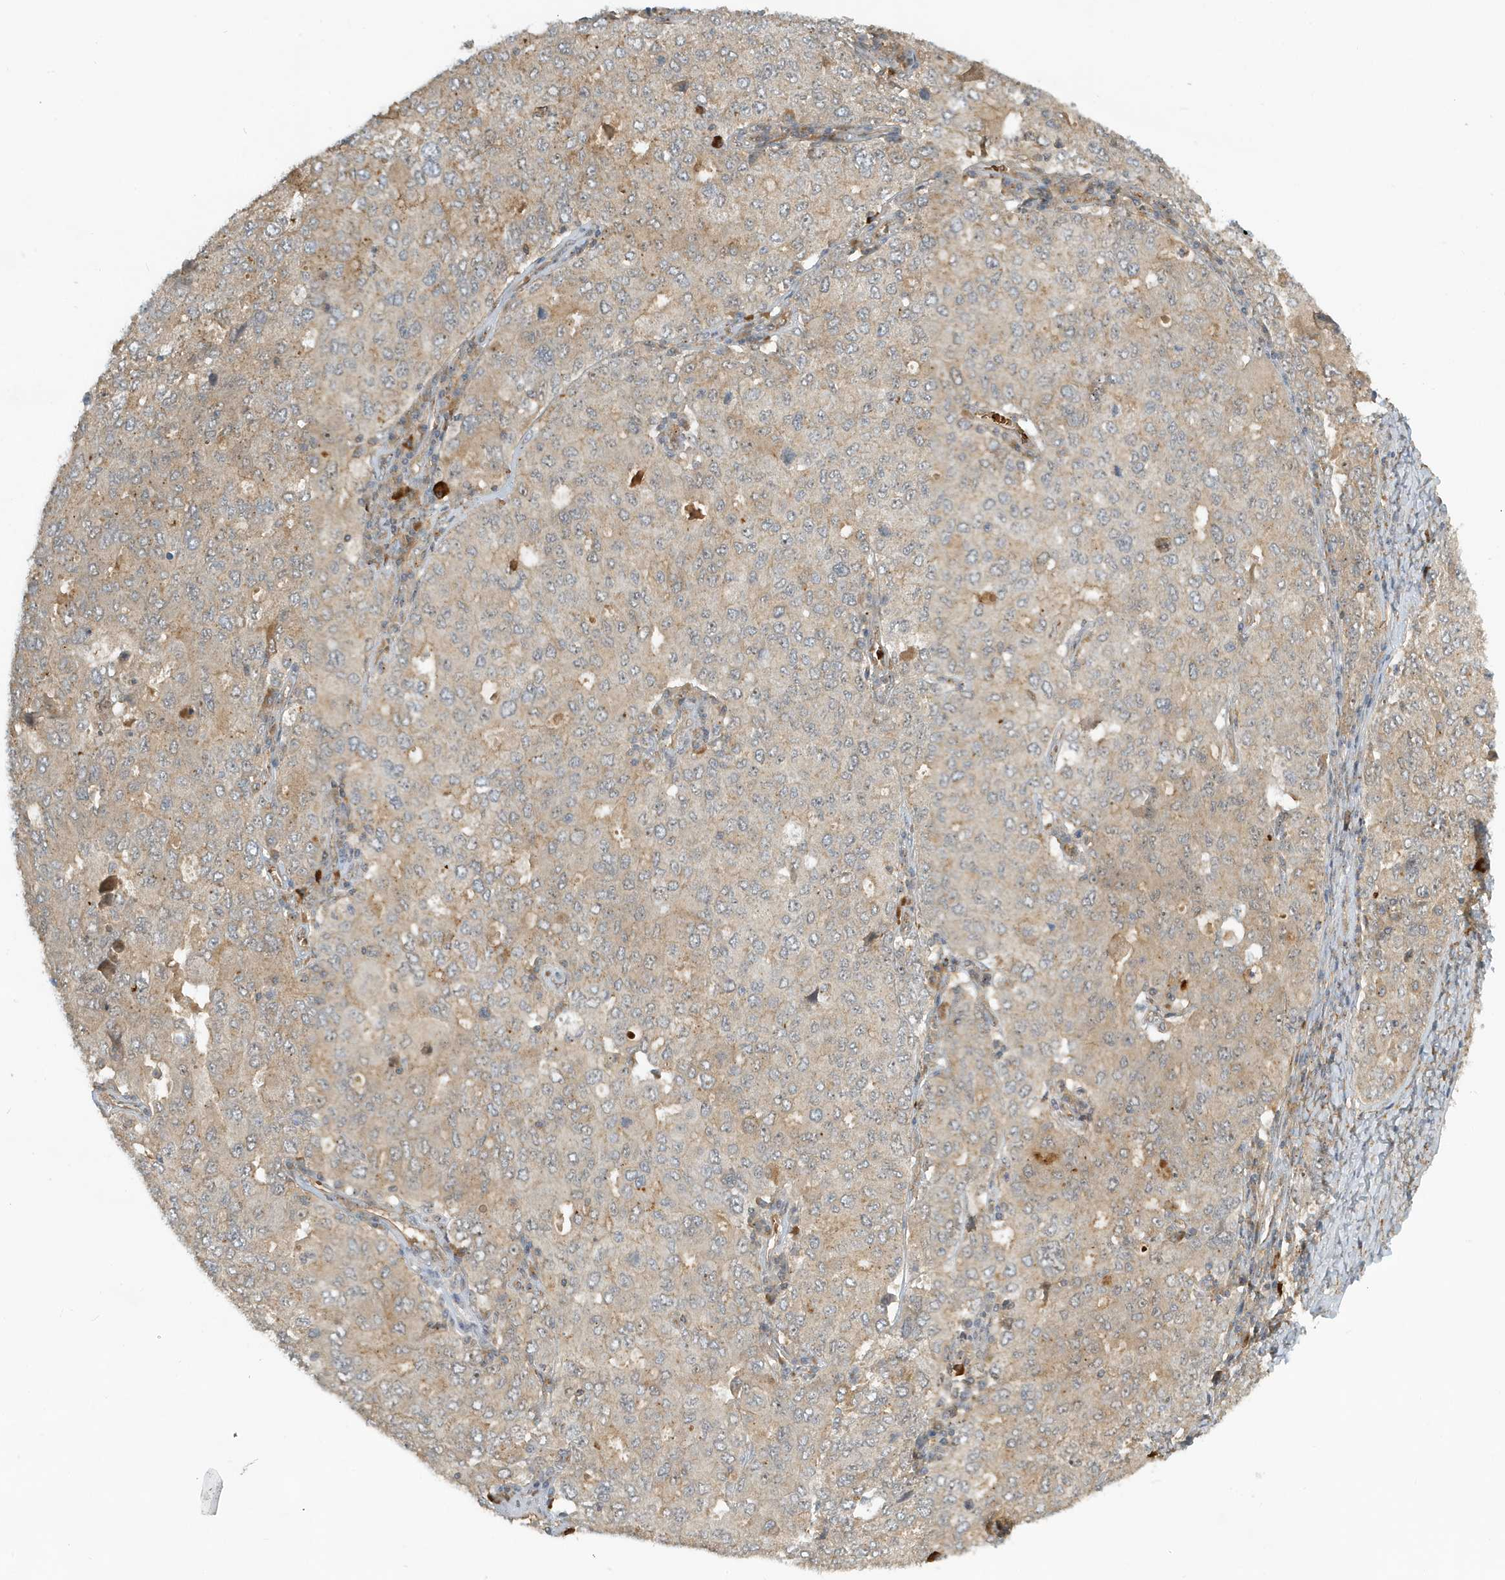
{"staining": {"intensity": "moderate", "quantity": "<25%", "location": "cytoplasmic/membranous"}, "tissue": "ovarian cancer", "cell_type": "Tumor cells", "image_type": "cancer", "snomed": [{"axis": "morphology", "description": "Carcinoma, endometroid"}, {"axis": "topography", "description": "Ovary"}], "caption": "There is low levels of moderate cytoplasmic/membranous expression in tumor cells of endometroid carcinoma (ovarian), as demonstrated by immunohistochemical staining (brown color).", "gene": "FYCO1", "patient": {"sex": "female", "age": 62}}